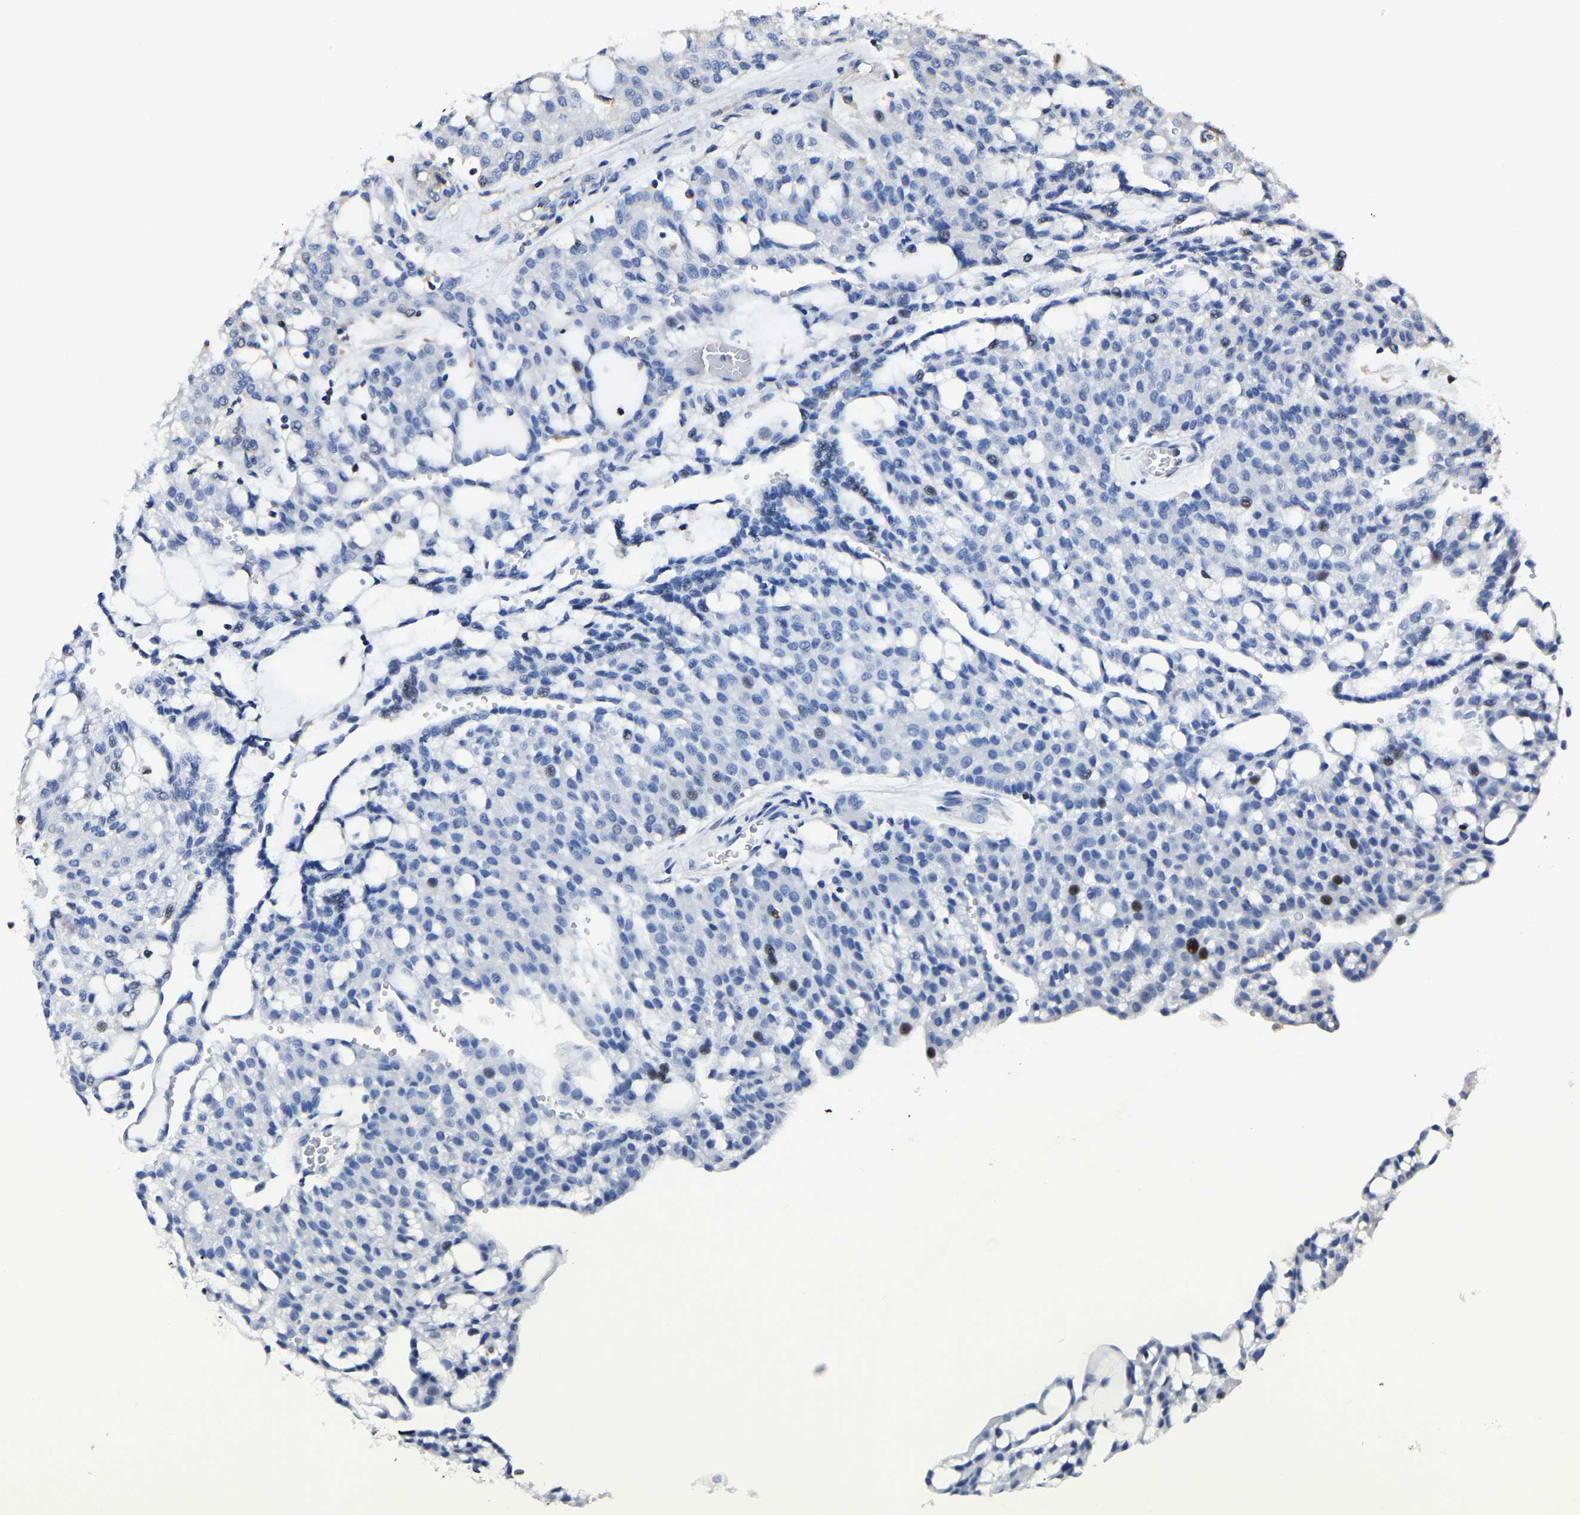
{"staining": {"intensity": "moderate", "quantity": "<25%", "location": "nuclear"}, "tissue": "renal cancer", "cell_type": "Tumor cells", "image_type": "cancer", "snomed": [{"axis": "morphology", "description": "Adenocarcinoma, NOS"}, {"axis": "topography", "description": "Kidney"}], "caption": "Renal cancer stained for a protein (brown) demonstrates moderate nuclear positive staining in approximately <25% of tumor cells.", "gene": "ARMT1", "patient": {"sex": "male", "age": 63}}